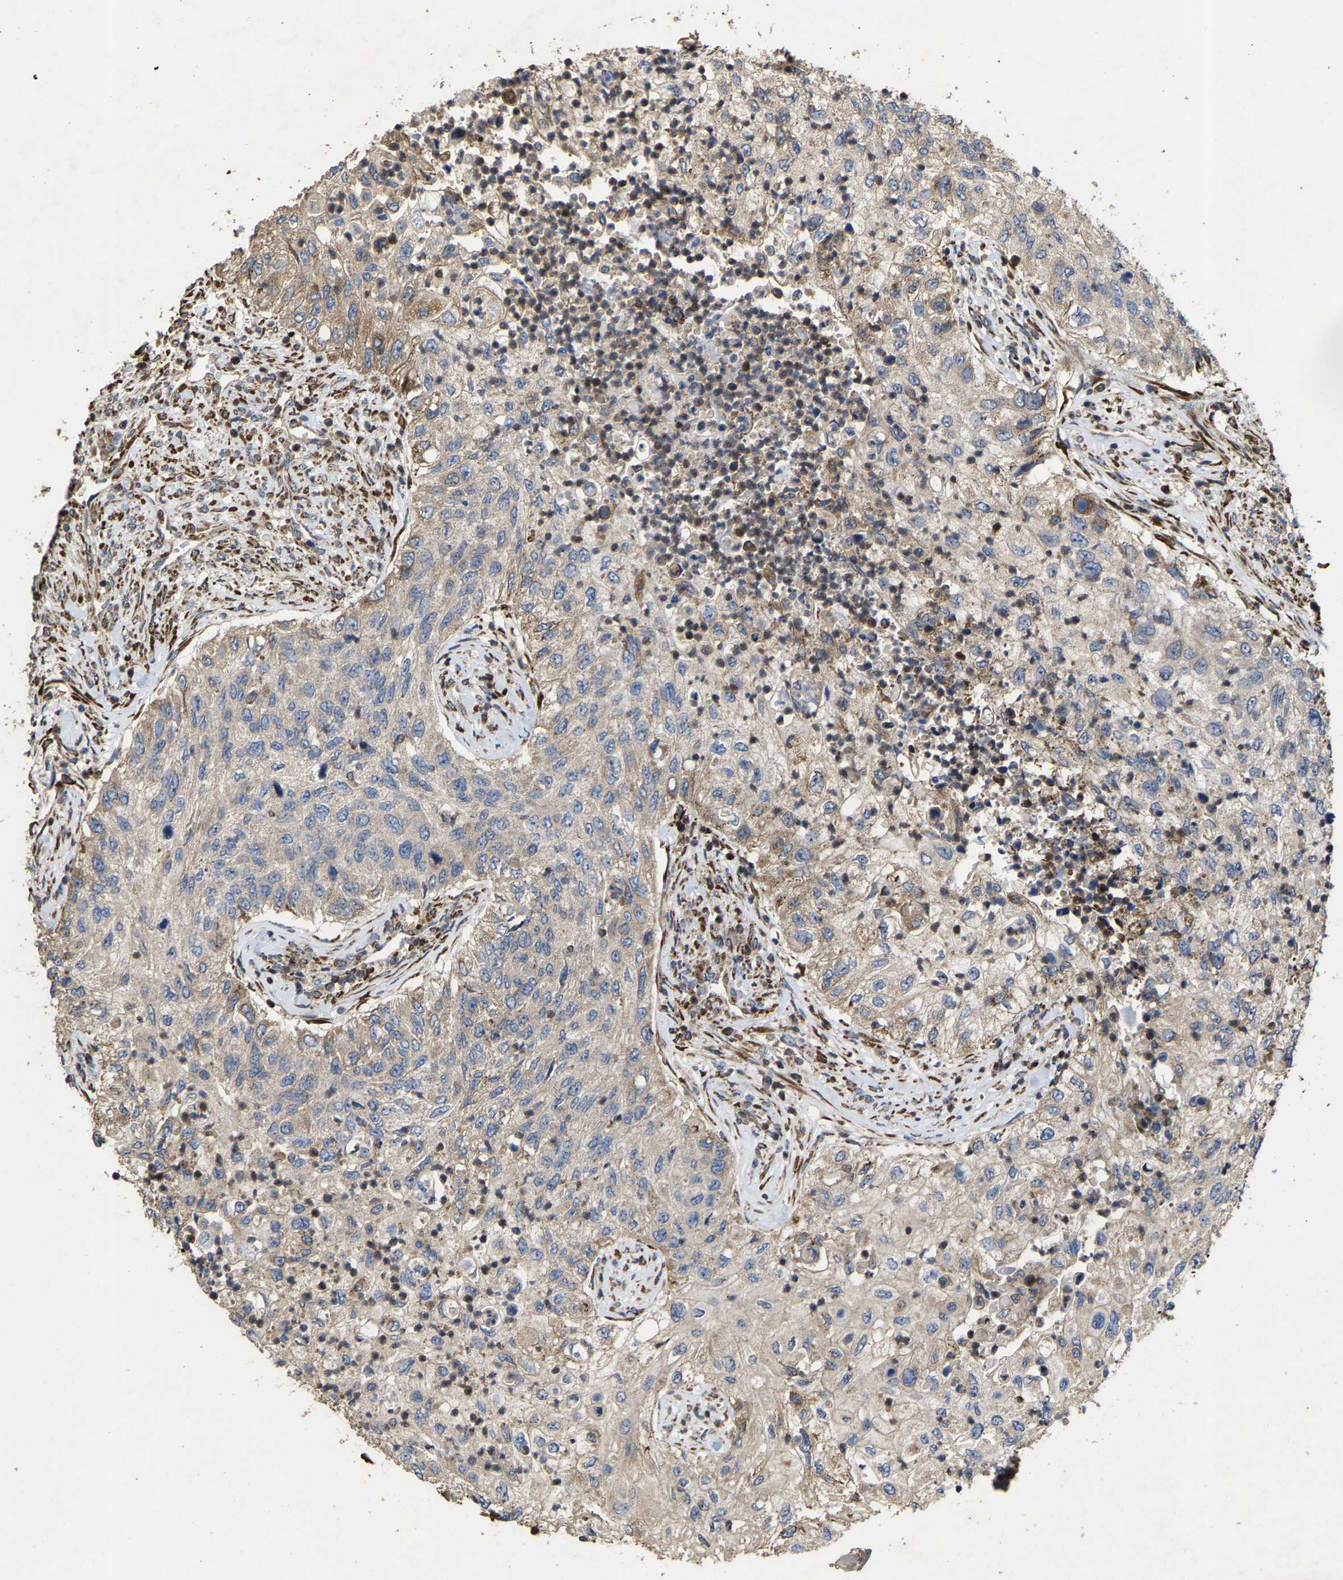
{"staining": {"intensity": "negative", "quantity": "none", "location": "none"}, "tissue": "urothelial cancer", "cell_type": "Tumor cells", "image_type": "cancer", "snomed": [{"axis": "morphology", "description": "Urothelial carcinoma, High grade"}, {"axis": "topography", "description": "Urinary bladder"}], "caption": "A high-resolution micrograph shows immunohistochemistry staining of urothelial carcinoma (high-grade), which demonstrates no significant expression in tumor cells. (Brightfield microscopy of DAB (3,3'-diaminobenzidine) IHC at high magnification).", "gene": "FGD3", "patient": {"sex": "female", "age": 60}}